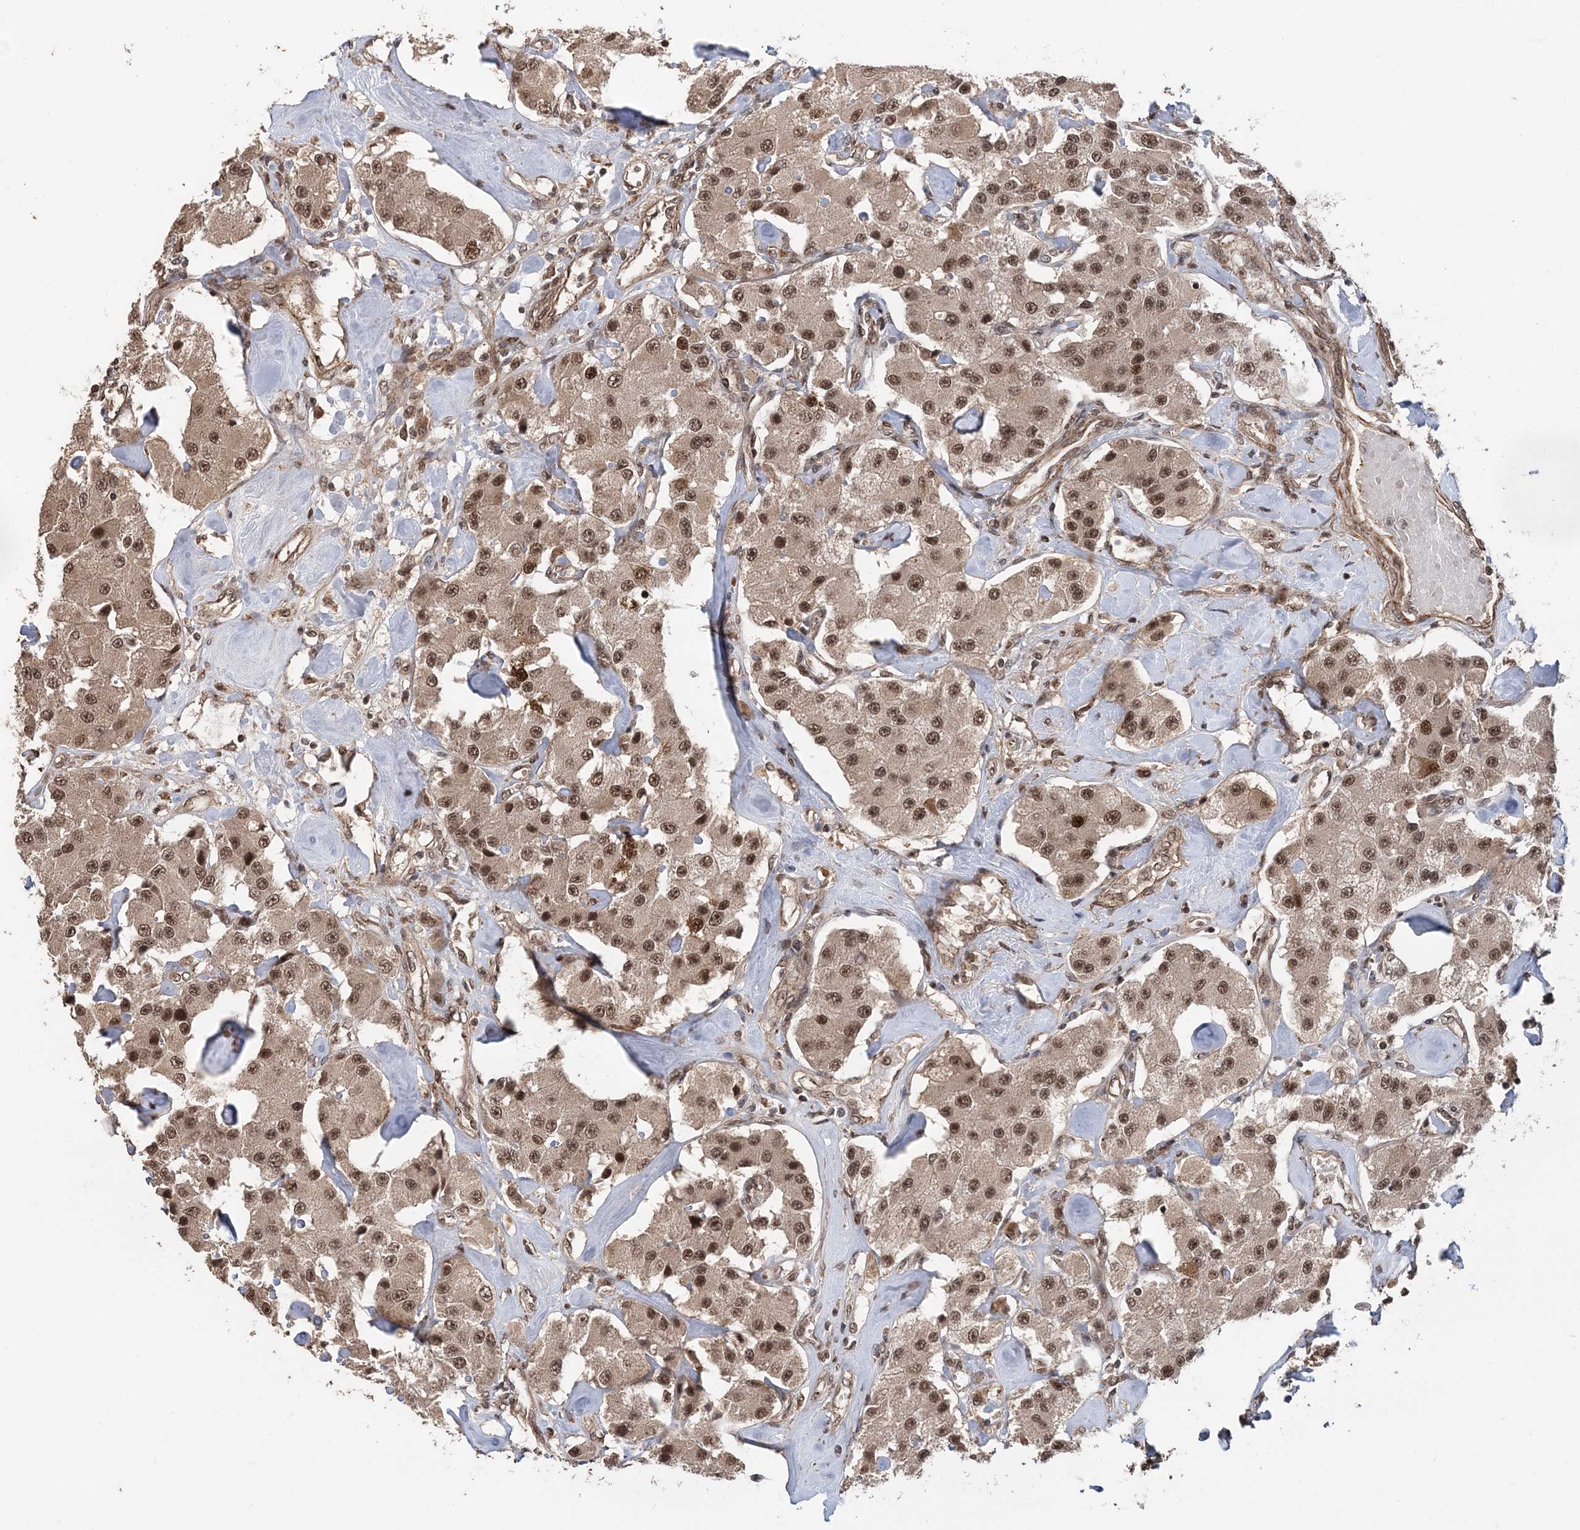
{"staining": {"intensity": "moderate", "quantity": ">75%", "location": "cytoplasmic/membranous,nuclear"}, "tissue": "carcinoid", "cell_type": "Tumor cells", "image_type": "cancer", "snomed": [{"axis": "morphology", "description": "Carcinoid, malignant, NOS"}, {"axis": "topography", "description": "Pancreas"}], "caption": "Immunohistochemistry histopathology image of carcinoid stained for a protein (brown), which displays medium levels of moderate cytoplasmic/membranous and nuclear expression in about >75% of tumor cells.", "gene": "TSHZ2", "patient": {"sex": "male", "age": 41}}